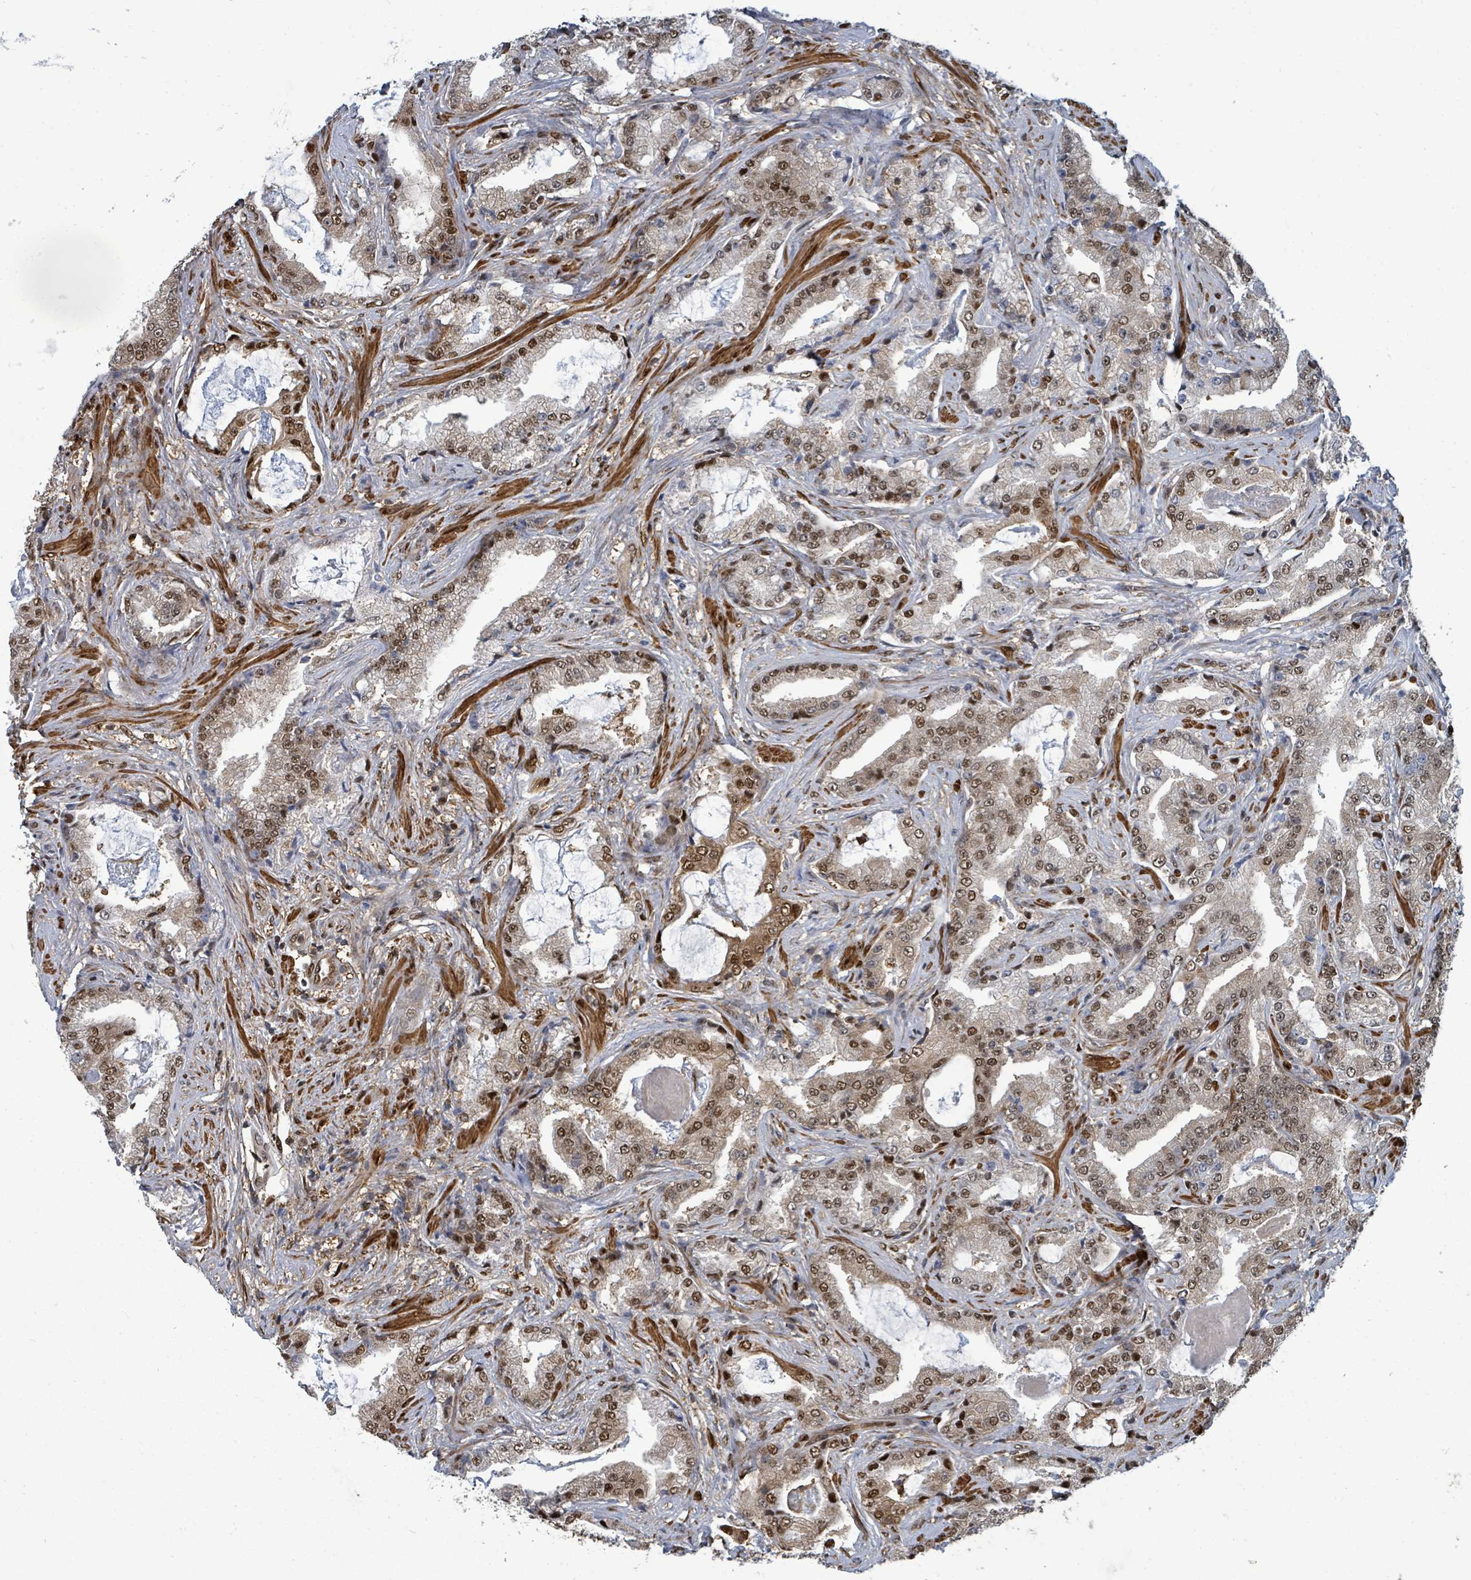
{"staining": {"intensity": "moderate", "quantity": ">75%", "location": "cytoplasmic/membranous,nuclear"}, "tissue": "prostate cancer", "cell_type": "Tumor cells", "image_type": "cancer", "snomed": [{"axis": "morphology", "description": "Adenocarcinoma, High grade"}, {"axis": "topography", "description": "Prostate"}], "caption": "This is a histology image of immunohistochemistry staining of prostate cancer (high-grade adenocarcinoma), which shows moderate expression in the cytoplasmic/membranous and nuclear of tumor cells.", "gene": "TRDMT1", "patient": {"sex": "male", "age": 68}}